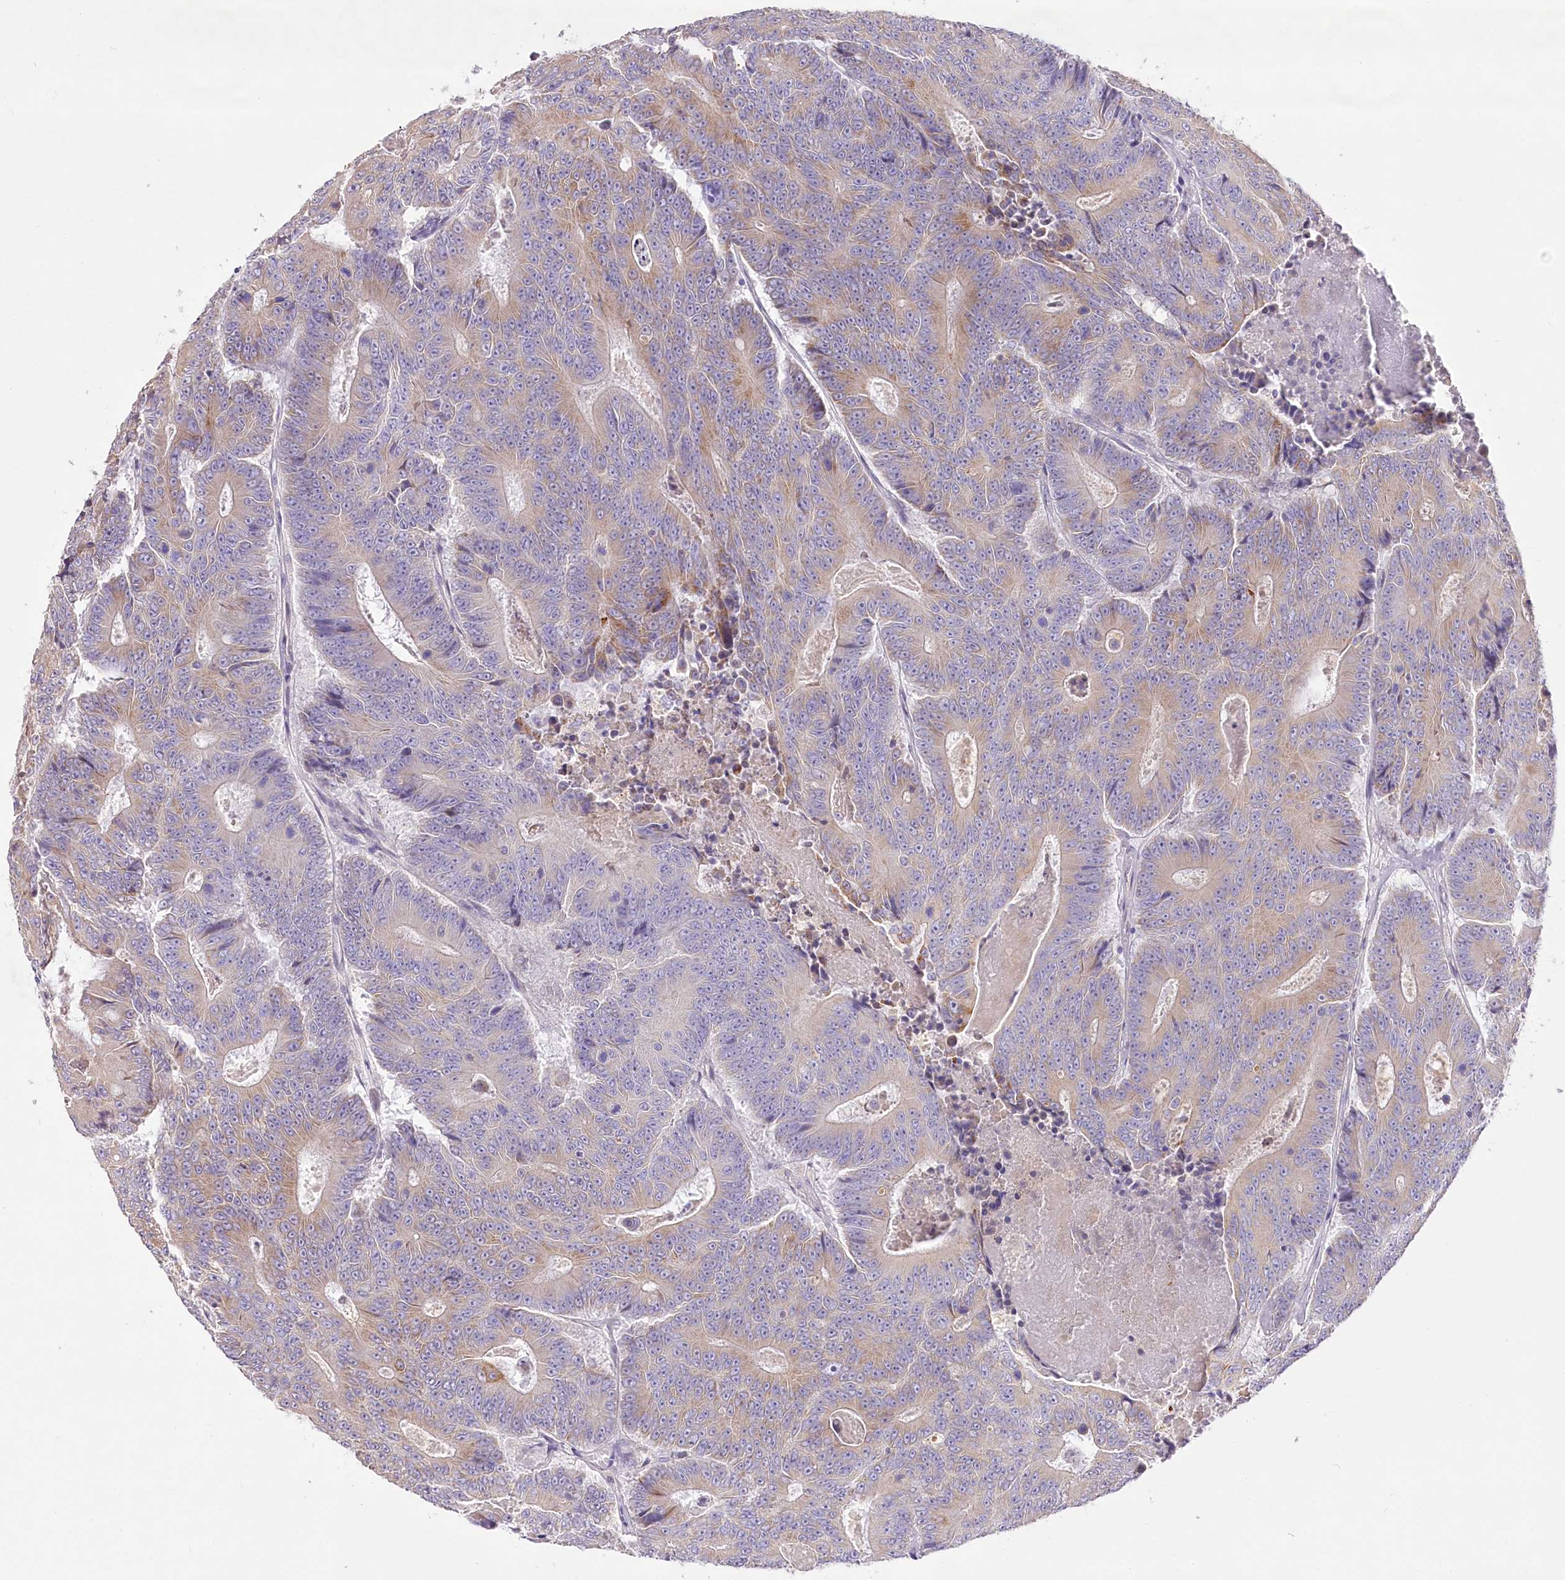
{"staining": {"intensity": "weak", "quantity": "25%-75%", "location": "cytoplasmic/membranous"}, "tissue": "colorectal cancer", "cell_type": "Tumor cells", "image_type": "cancer", "snomed": [{"axis": "morphology", "description": "Adenocarcinoma, NOS"}, {"axis": "topography", "description": "Colon"}], "caption": "About 25%-75% of tumor cells in human colorectal cancer (adenocarcinoma) exhibit weak cytoplasmic/membranous protein staining as visualized by brown immunohistochemical staining.", "gene": "LRRC14B", "patient": {"sex": "male", "age": 83}}